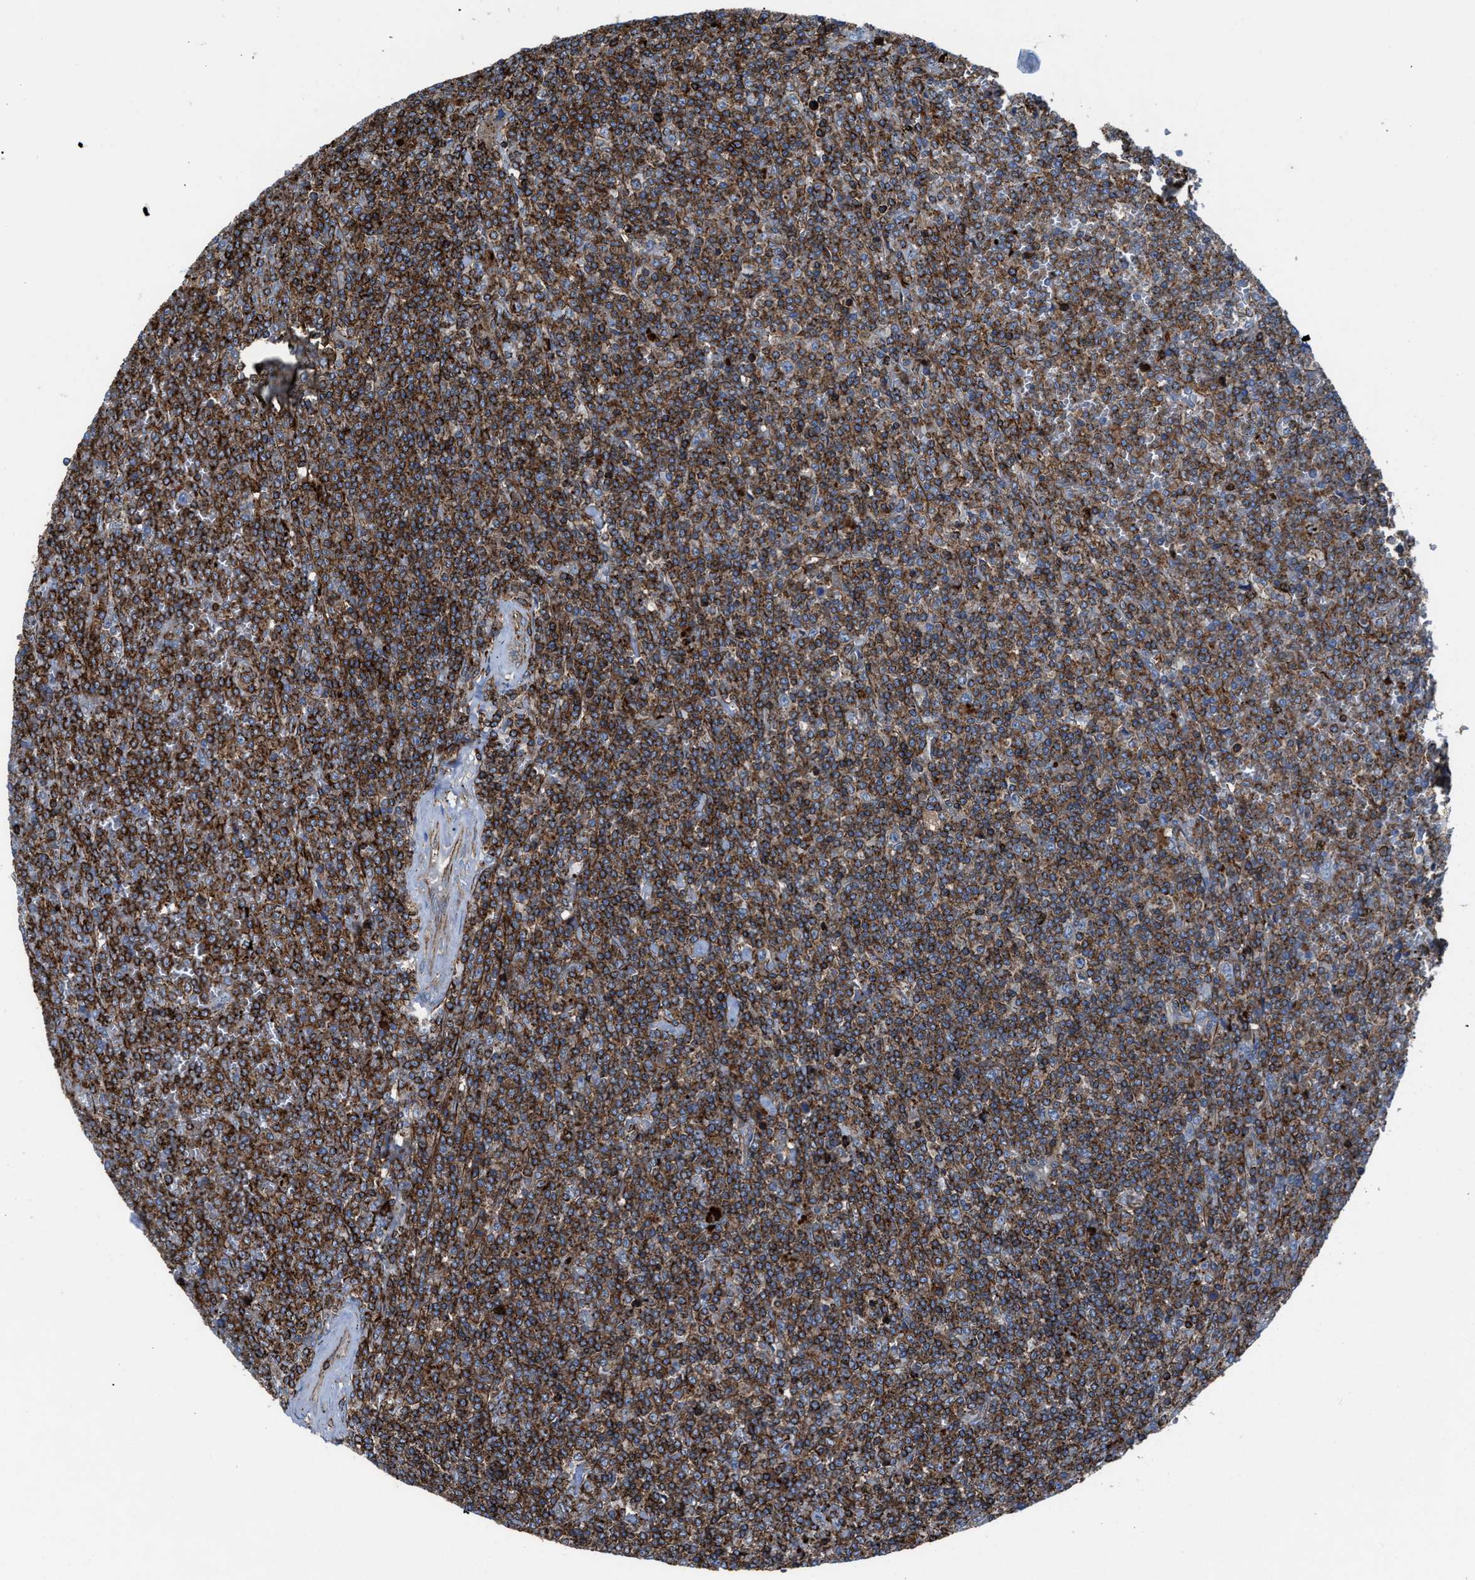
{"staining": {"intensity": "moderate", "quantity": ">75%", "location": "cytoplasmic/membranous"}, "tissue": "lymphoma", "cell_type": "Tumor cells", "image_type": "cancer", "snomed": [{"axis": "morphology", "description": "Malignant lymphoma, non-Hodgkin's type, Low grade"}, {"axis": "topography", "description": "Spleen"}], "caption": "Moderate cytoplasmic/membranous protein expression is appreciated in approximately >75% of tumor cells in malignant lymphoma, non-Hodgkin's type (low-grade).", "gene": "AGPAT2", "patient": {"sex": "female", "age": 19}}